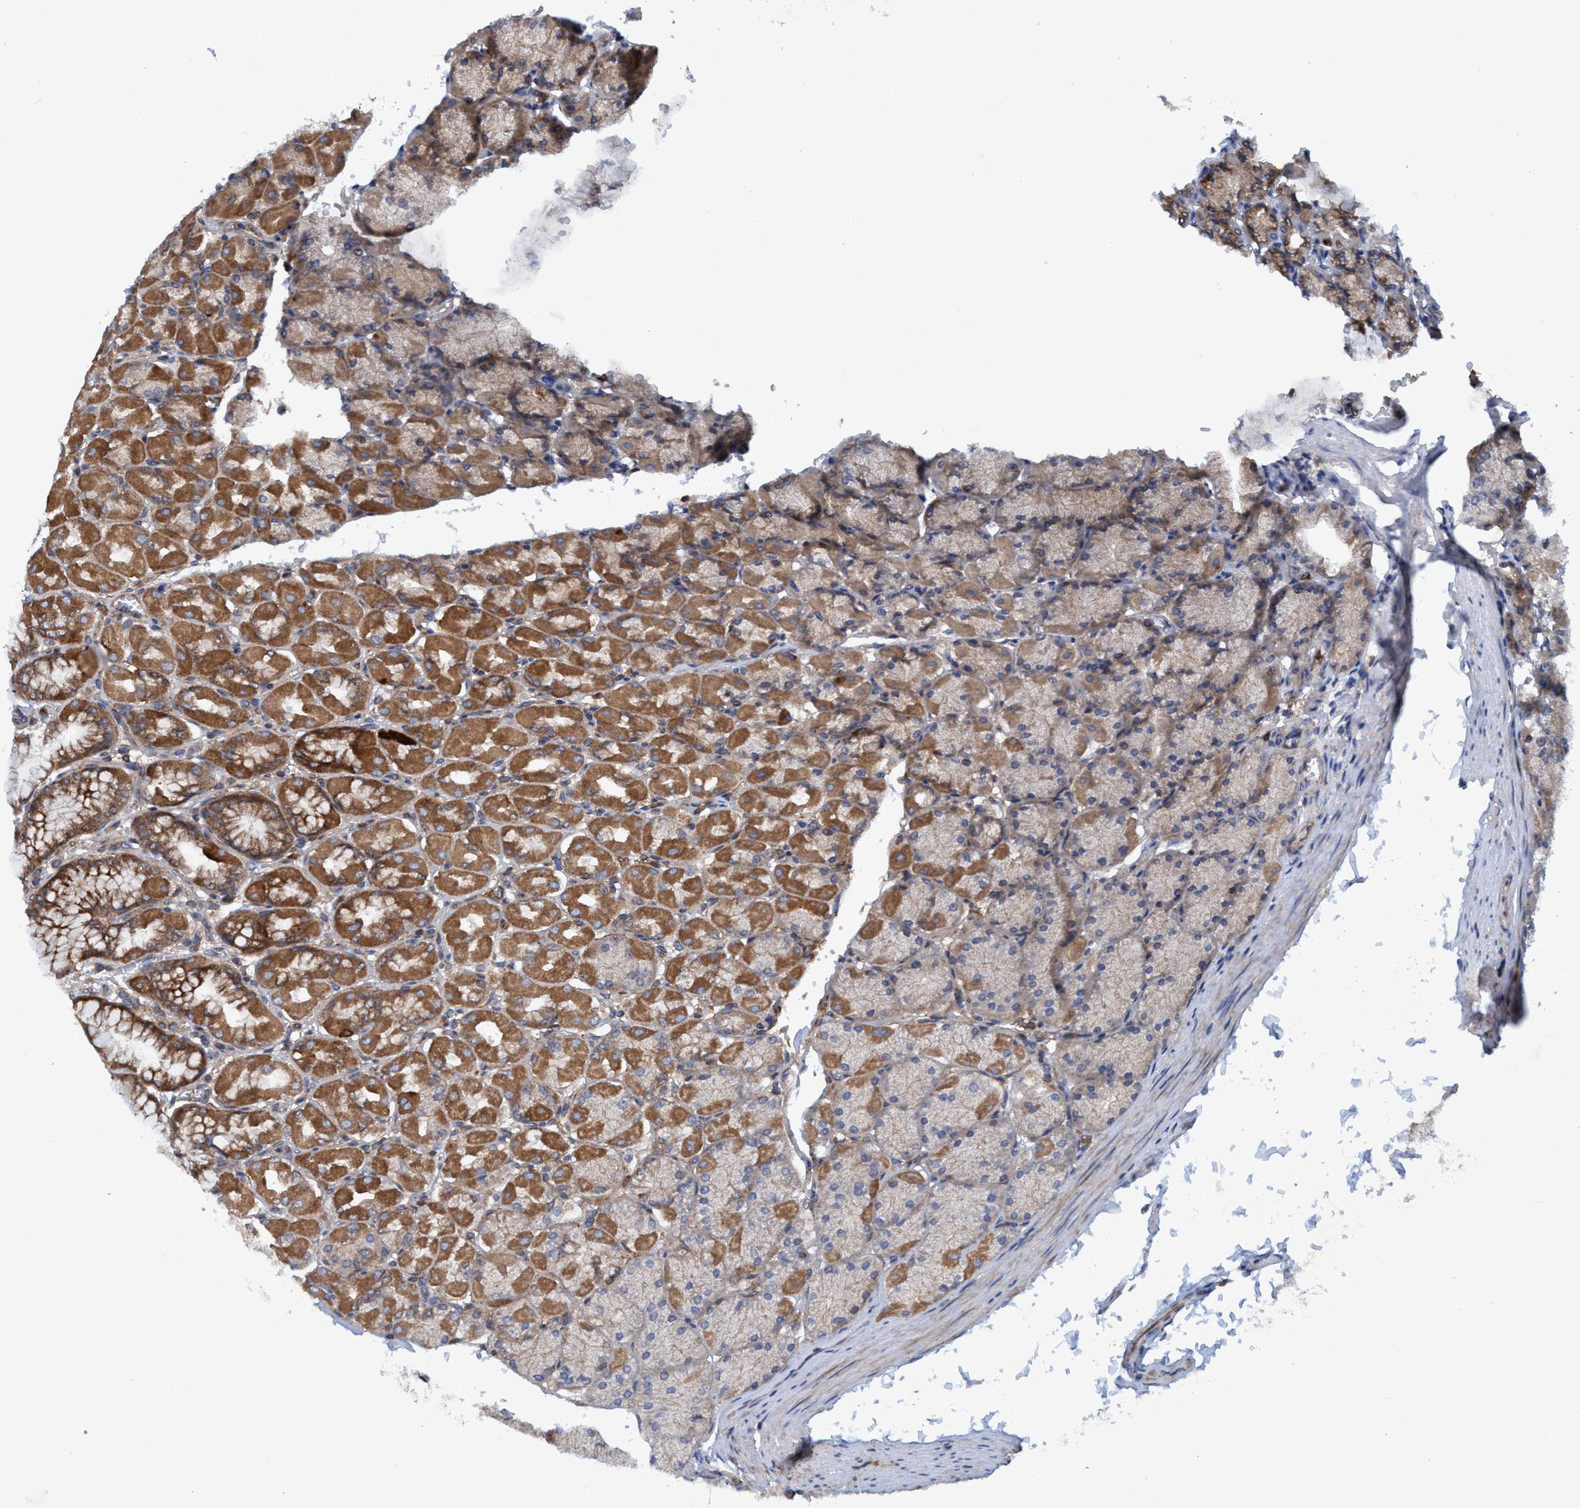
{"staining": {"intensity": "strong", "quantity": ">75%", "location": "cytoplasmic/membranous"}, "tissue": "stomach", "cell_type": "Glandular cells", "image_type": "normal", "snomed": [{"axis": "morphology", "description": "Normal tissue, NOS"}, {"axis": "topography", "description": "Stomach, upper"}], "caption": "Immunohistochemistry (IHC) micrograph of benign stomach stained for a protein (brown), which reveals high levels of strong cytoplasmic/membranous positivity in approximately >75% of glandular cells.", "gene": "SLC16A3", "patient": {"sex": "female", "age": 56}}